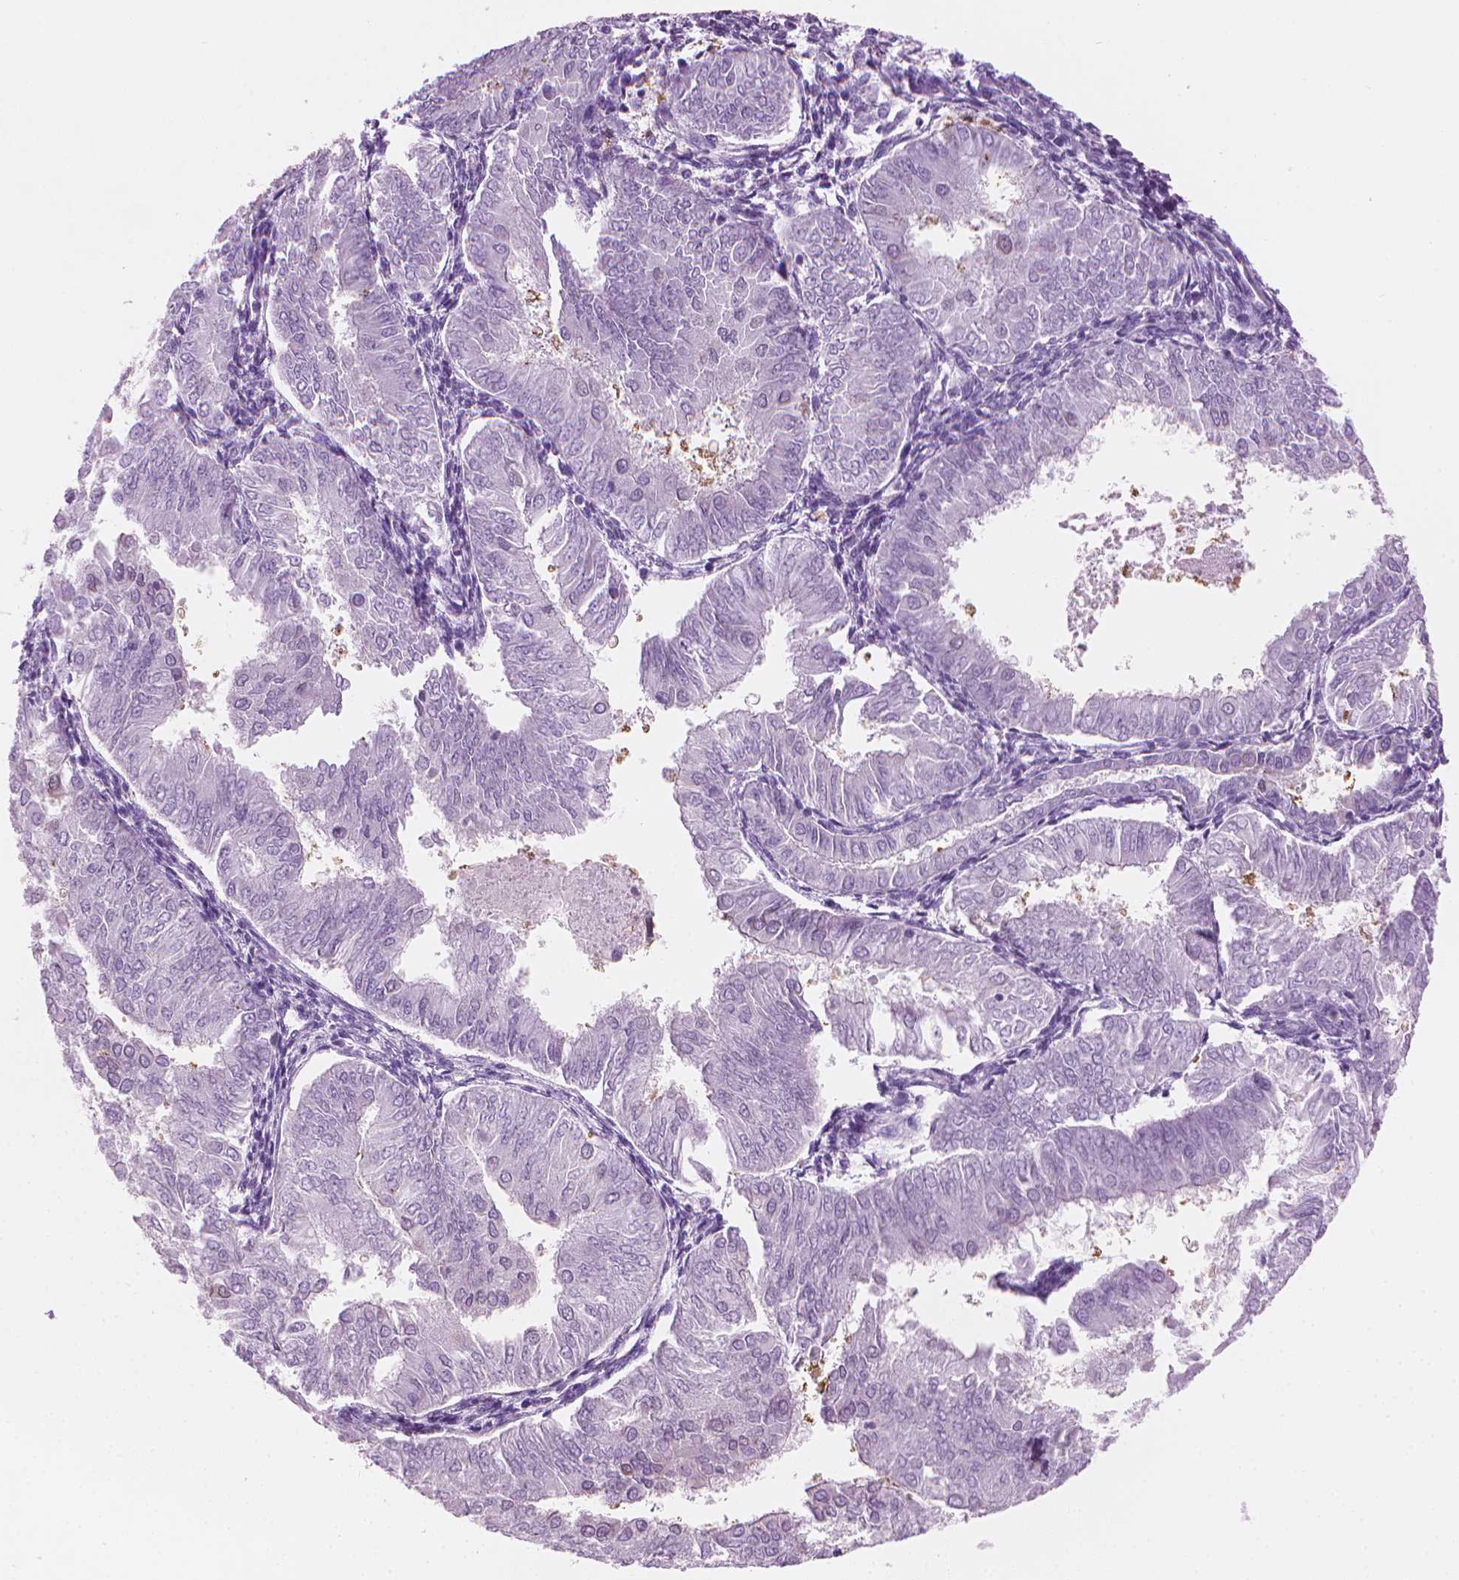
{"staining": {"intensity": "negative", "quantity": "none", "location": "none"}, "tissue": "endometrial cancer", "cell_type": "Tumor cells", "image_type": "cancer", "snomed": [{"axis": "morphology", "description": "Adenocarcinoma, NOS"}, {"axis": "topography", "description": "Endometrium"}], "caption": "Immunohistochemistry (IHC) image of neoplastic tissue: human endometrial adenocarcinoma stained with DAB (3,3'-diaminobenzidine) exhibits no significant protein positivity in tumor cells.", "gene": "TTC29", "patient": {"sex": "female", "age": 53}}